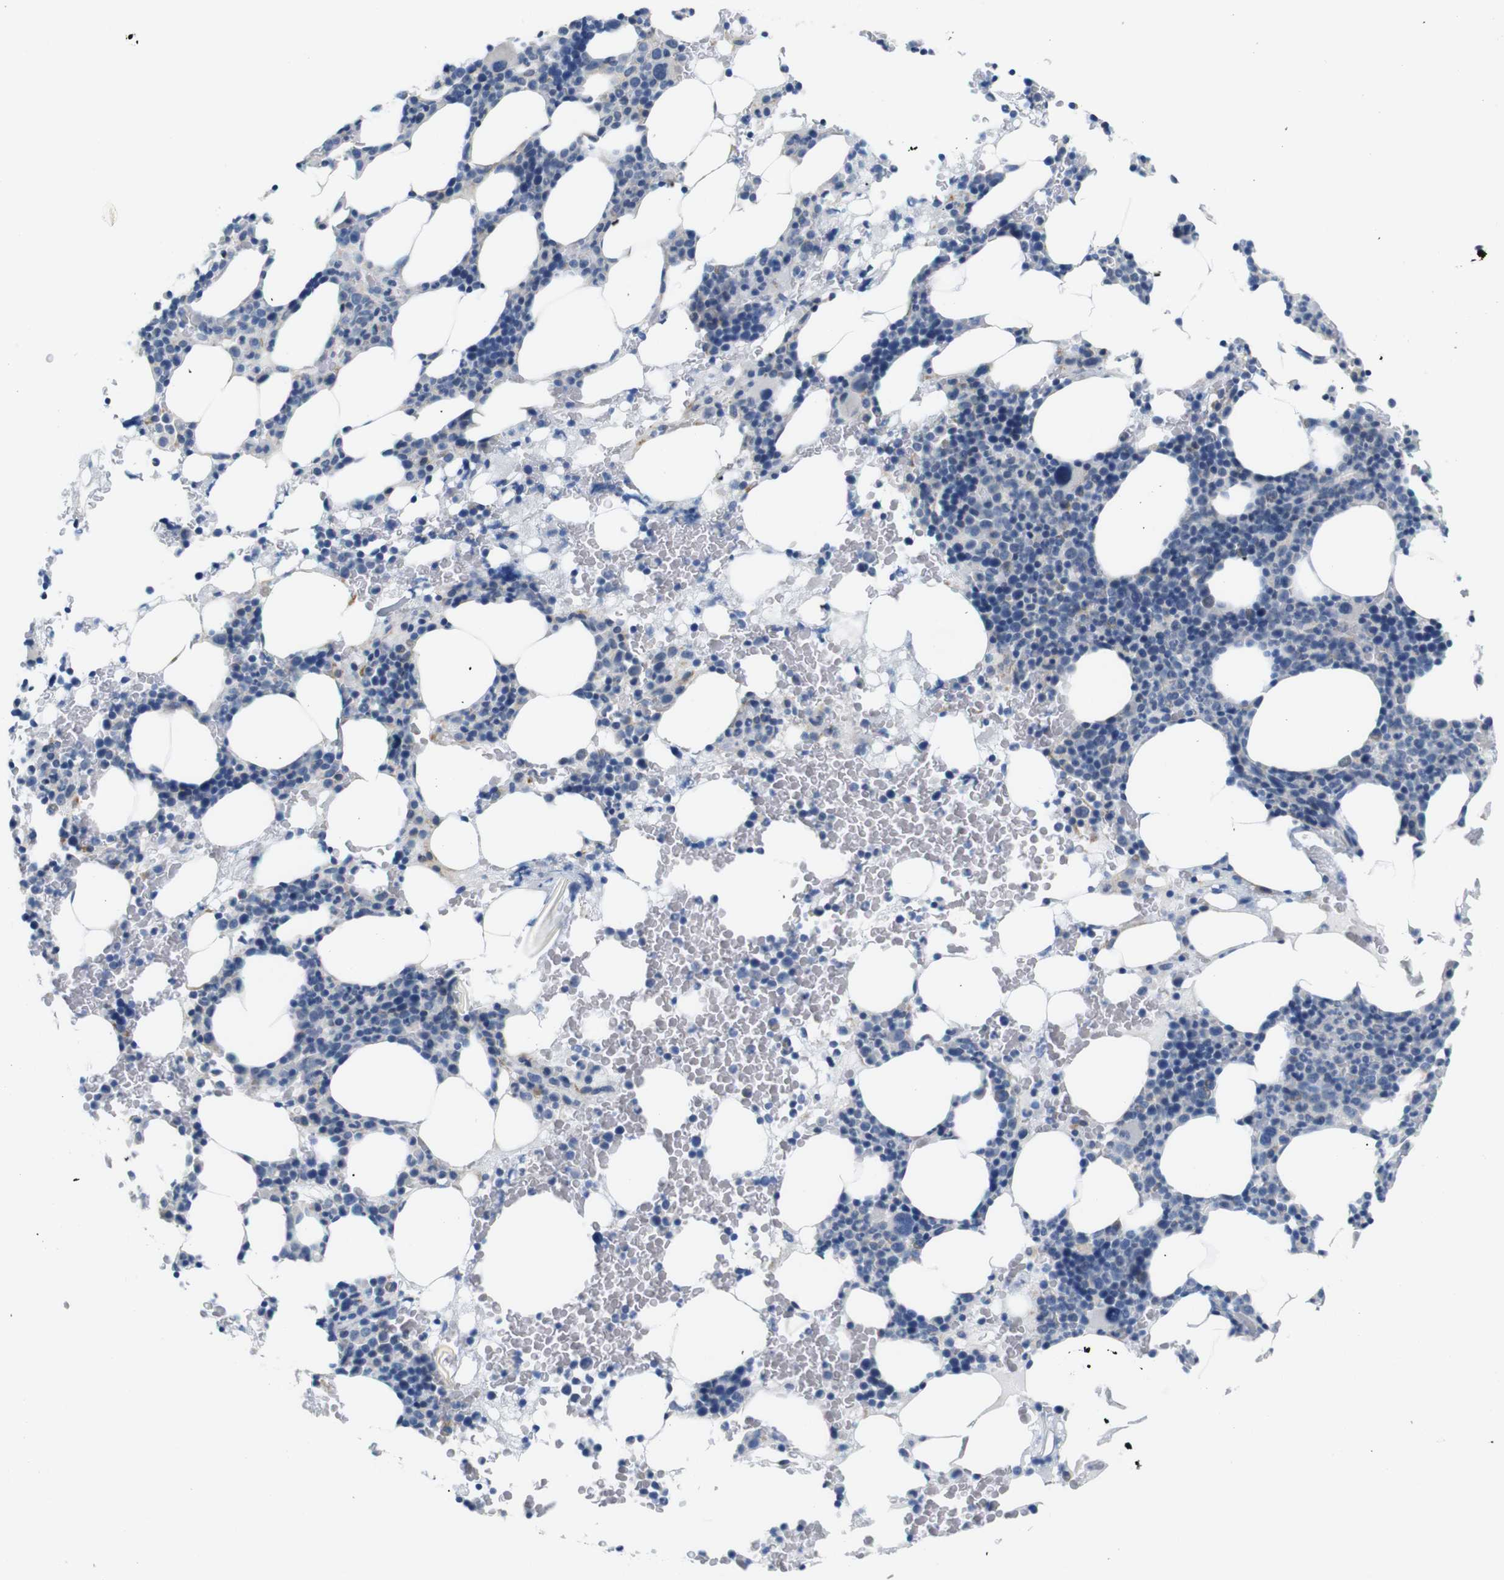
{"staining": {"intensity": "negative", "quantity": "none", "location": "none"}, "tissue": "bone marrow", "cell_type": "Hematopoietic cells", "image_type": "normal", "snomed": [{"axis": "morphology", "description": "Normal tissue, NOS"}, {"axis": "morphology", "description": "Inflammation, NOS"}, {"axis": "topography", "description": "Bone marrow"}], "caption": "This is a micrograph of IHC staining of unremarkable bone marrow, which shows no positivity in hematopoietic cells.", "gene": "ANK3", "patient": {"sex": "female", "age": 84}}